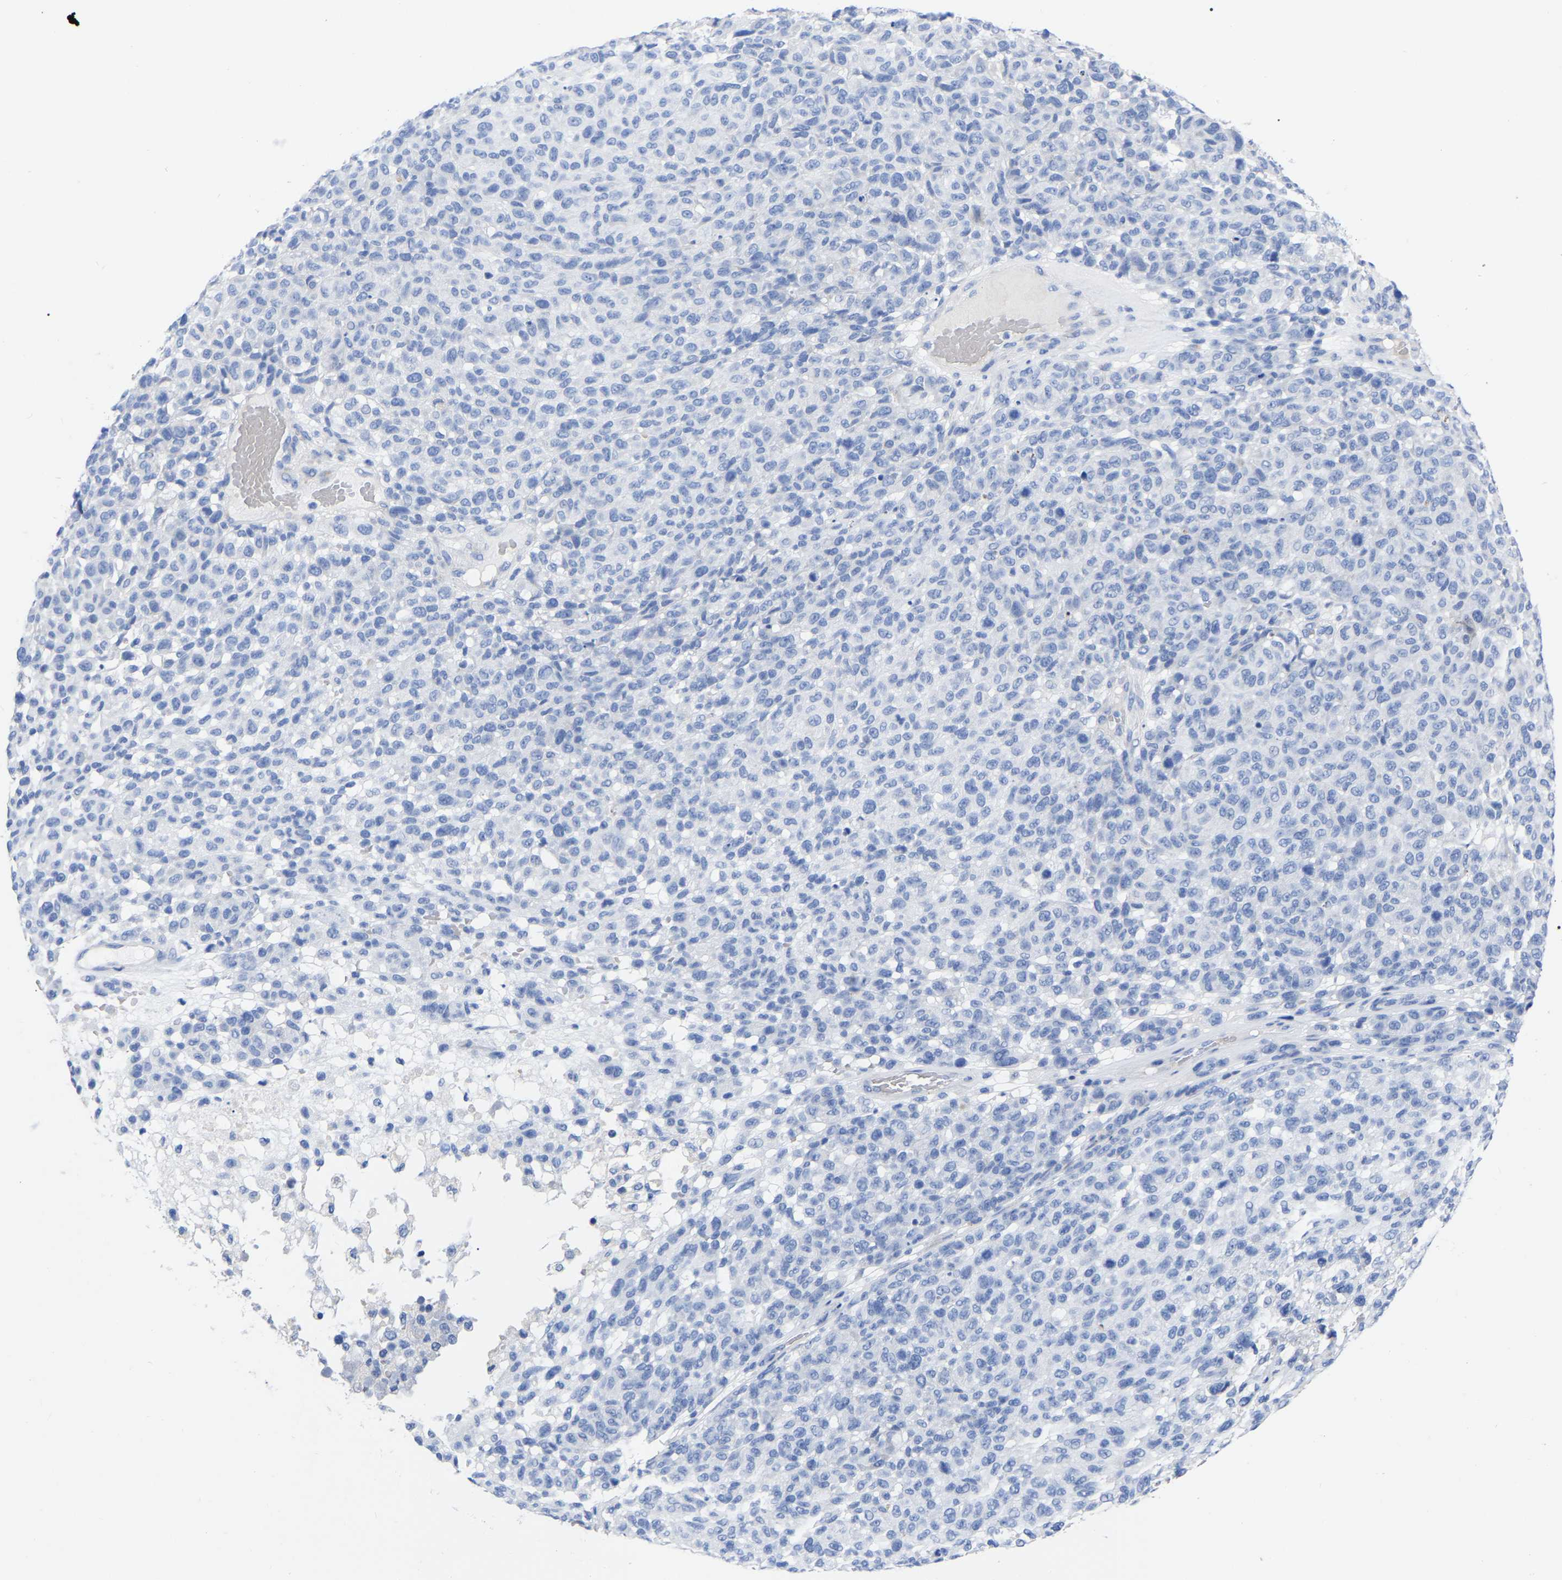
{"staining": {"intensity": "negative", "quantity": "none", "location": "none"}, "tissue": "melanoma", "cell_type": "Tumor cells", "image_type": "cancer", "snomed": [{"axis": "morphology", "description": "Malignant melanoma, NOS"}, {"axis": "topography", "description": "Skin"}], "caption": "This is an immunohistochemistry image of human melanoma. There is no expression in tumor cells.", "gene": "GDF3", "patient": {"sex": "male", "age": 59}}